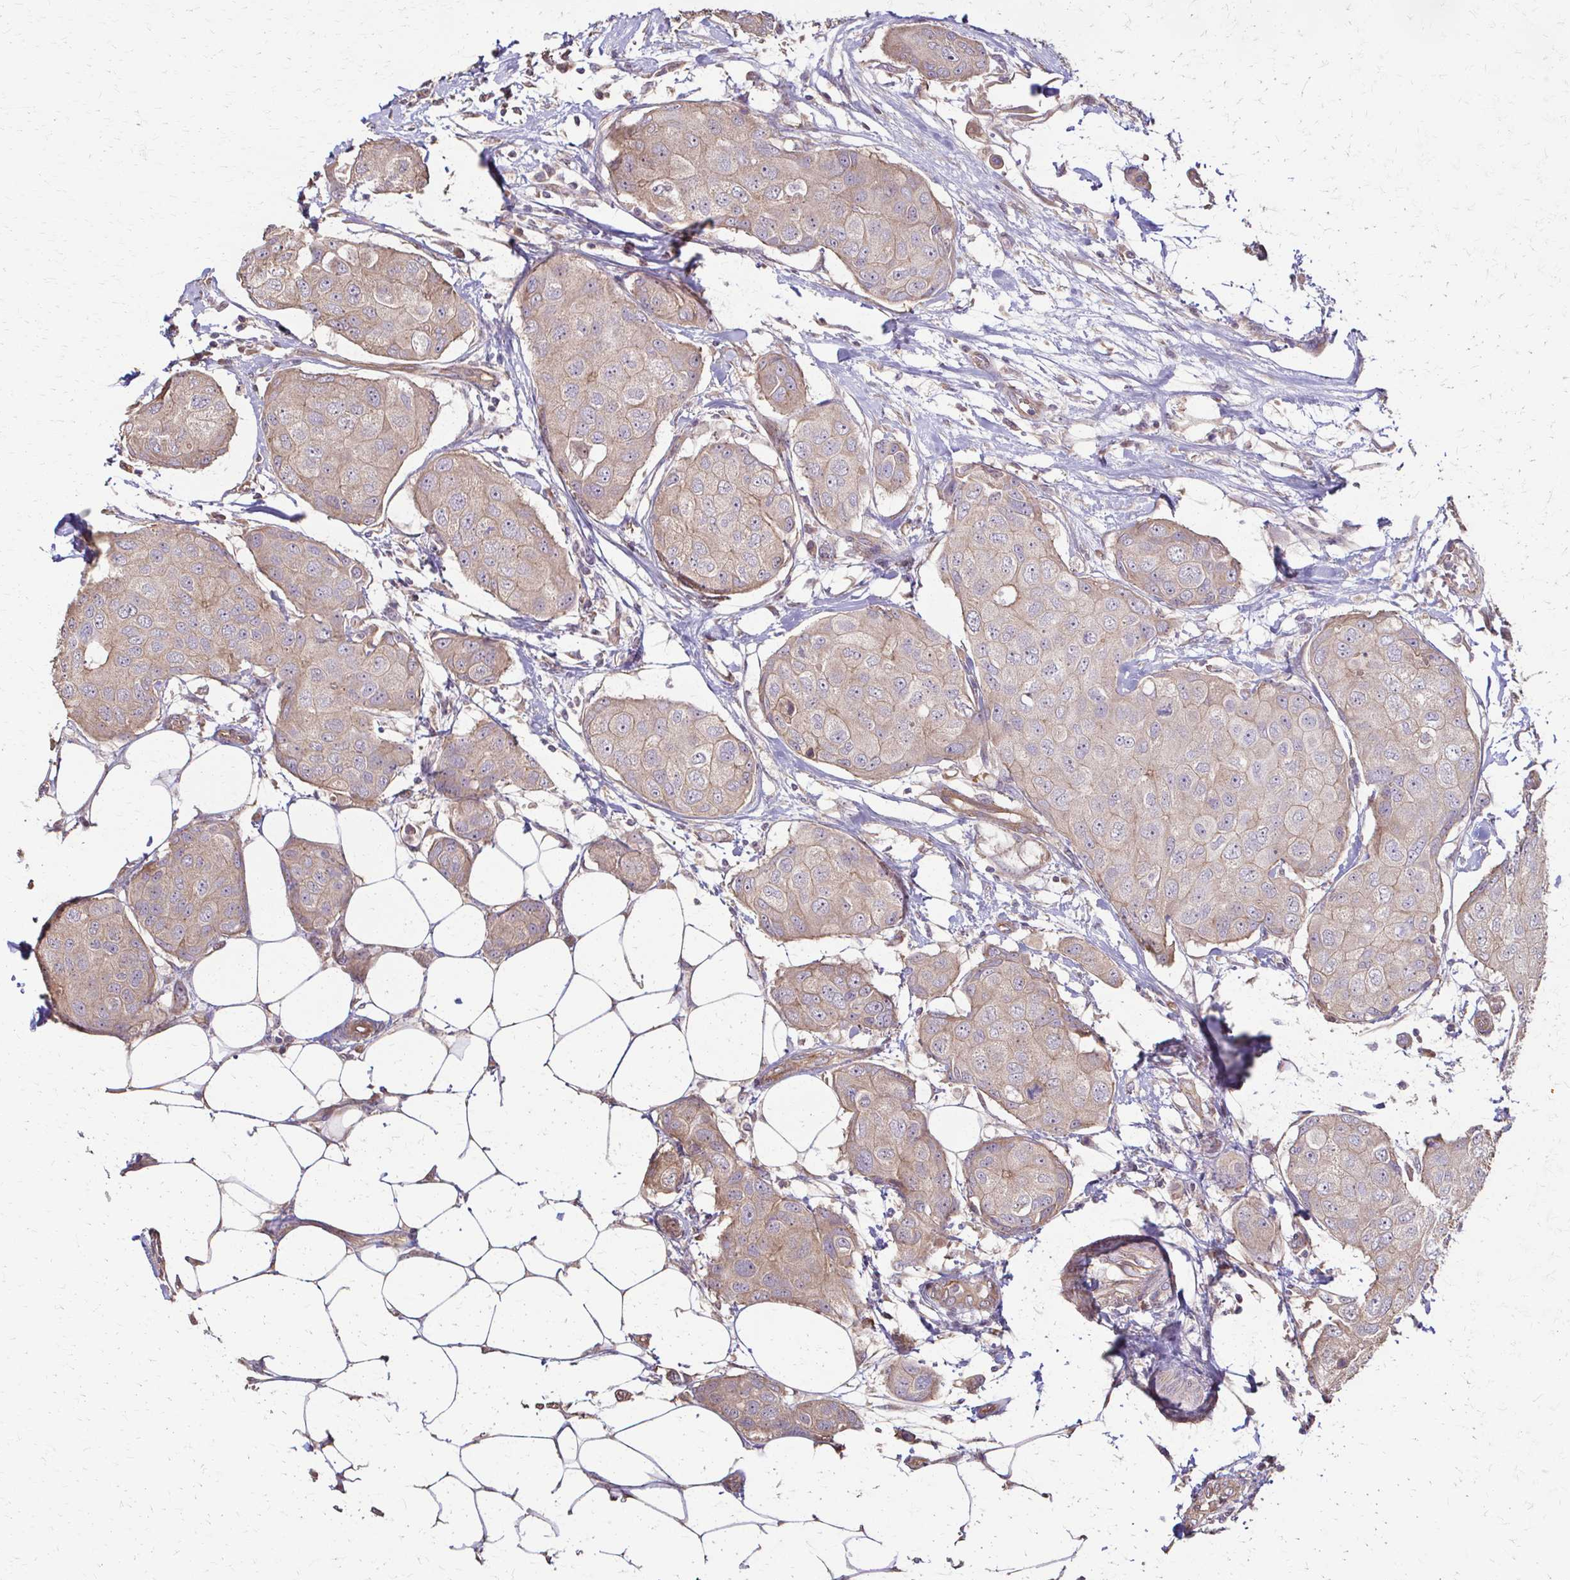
{"staining": {"intensity": "weak", "quantity": ">75%", "location": "cytoplasmic/membranous"}, "tissue": "breast cancer", "cell_type": "Tumor cells", "image_type": "cancer", "snomed": [{"axis": "morphology", "description": "Duct carcinoma"}, {"axis": "topography", "description": "Breast"}, {"axis": "topography", "description": "Lymph node"}], "caption": "The photomicrograph reveals staining of breast invasive ductal carcinoma, revealing weak cytoplasmic/membranous protein staining (brown color) within tumor cells.", "gene": "IL18BP", "patient": {"sex": "female", "age": 80}}